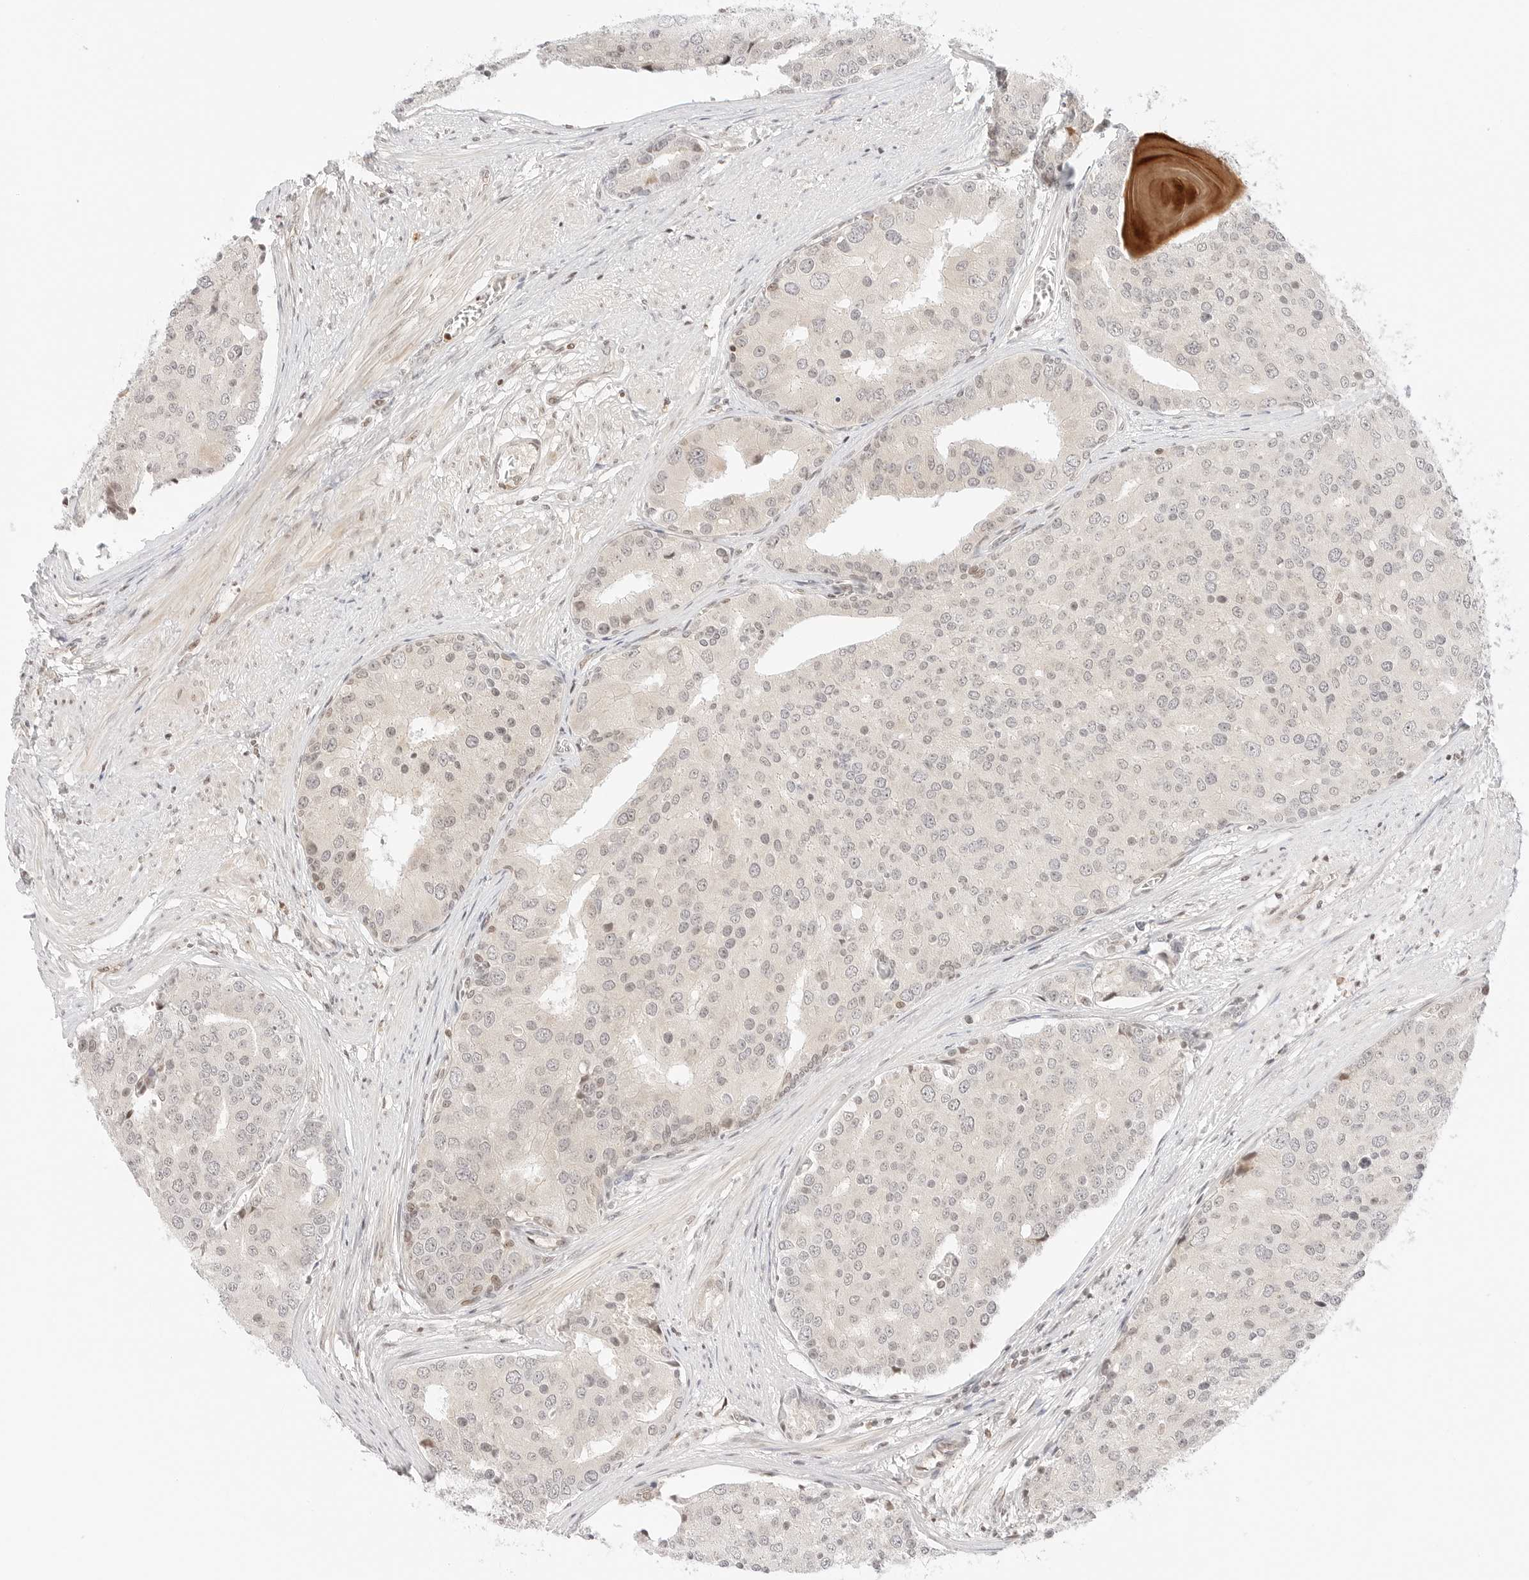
{"staining": {"intensity": "weak", "quantity": "<25%", "location": "nuclear"}, "tissue": "prostate cancer", "cell_type": "Tumor cells", "image_type": "cancer", "snomed": [{"axis": "morphology", "description": "Adenocarcinoma, High grade"}, {"axis": "topography", "description": "Prostate"}], "caption": "Immunohistochemistry photomicrograph of prostate cancer (high-grade adenocarcinoma) stained for a protein (brown), which reveals no staining in tumor cells.", "gene": "RPS6KL1", "patient": {"sex": "male", "age": 50}}